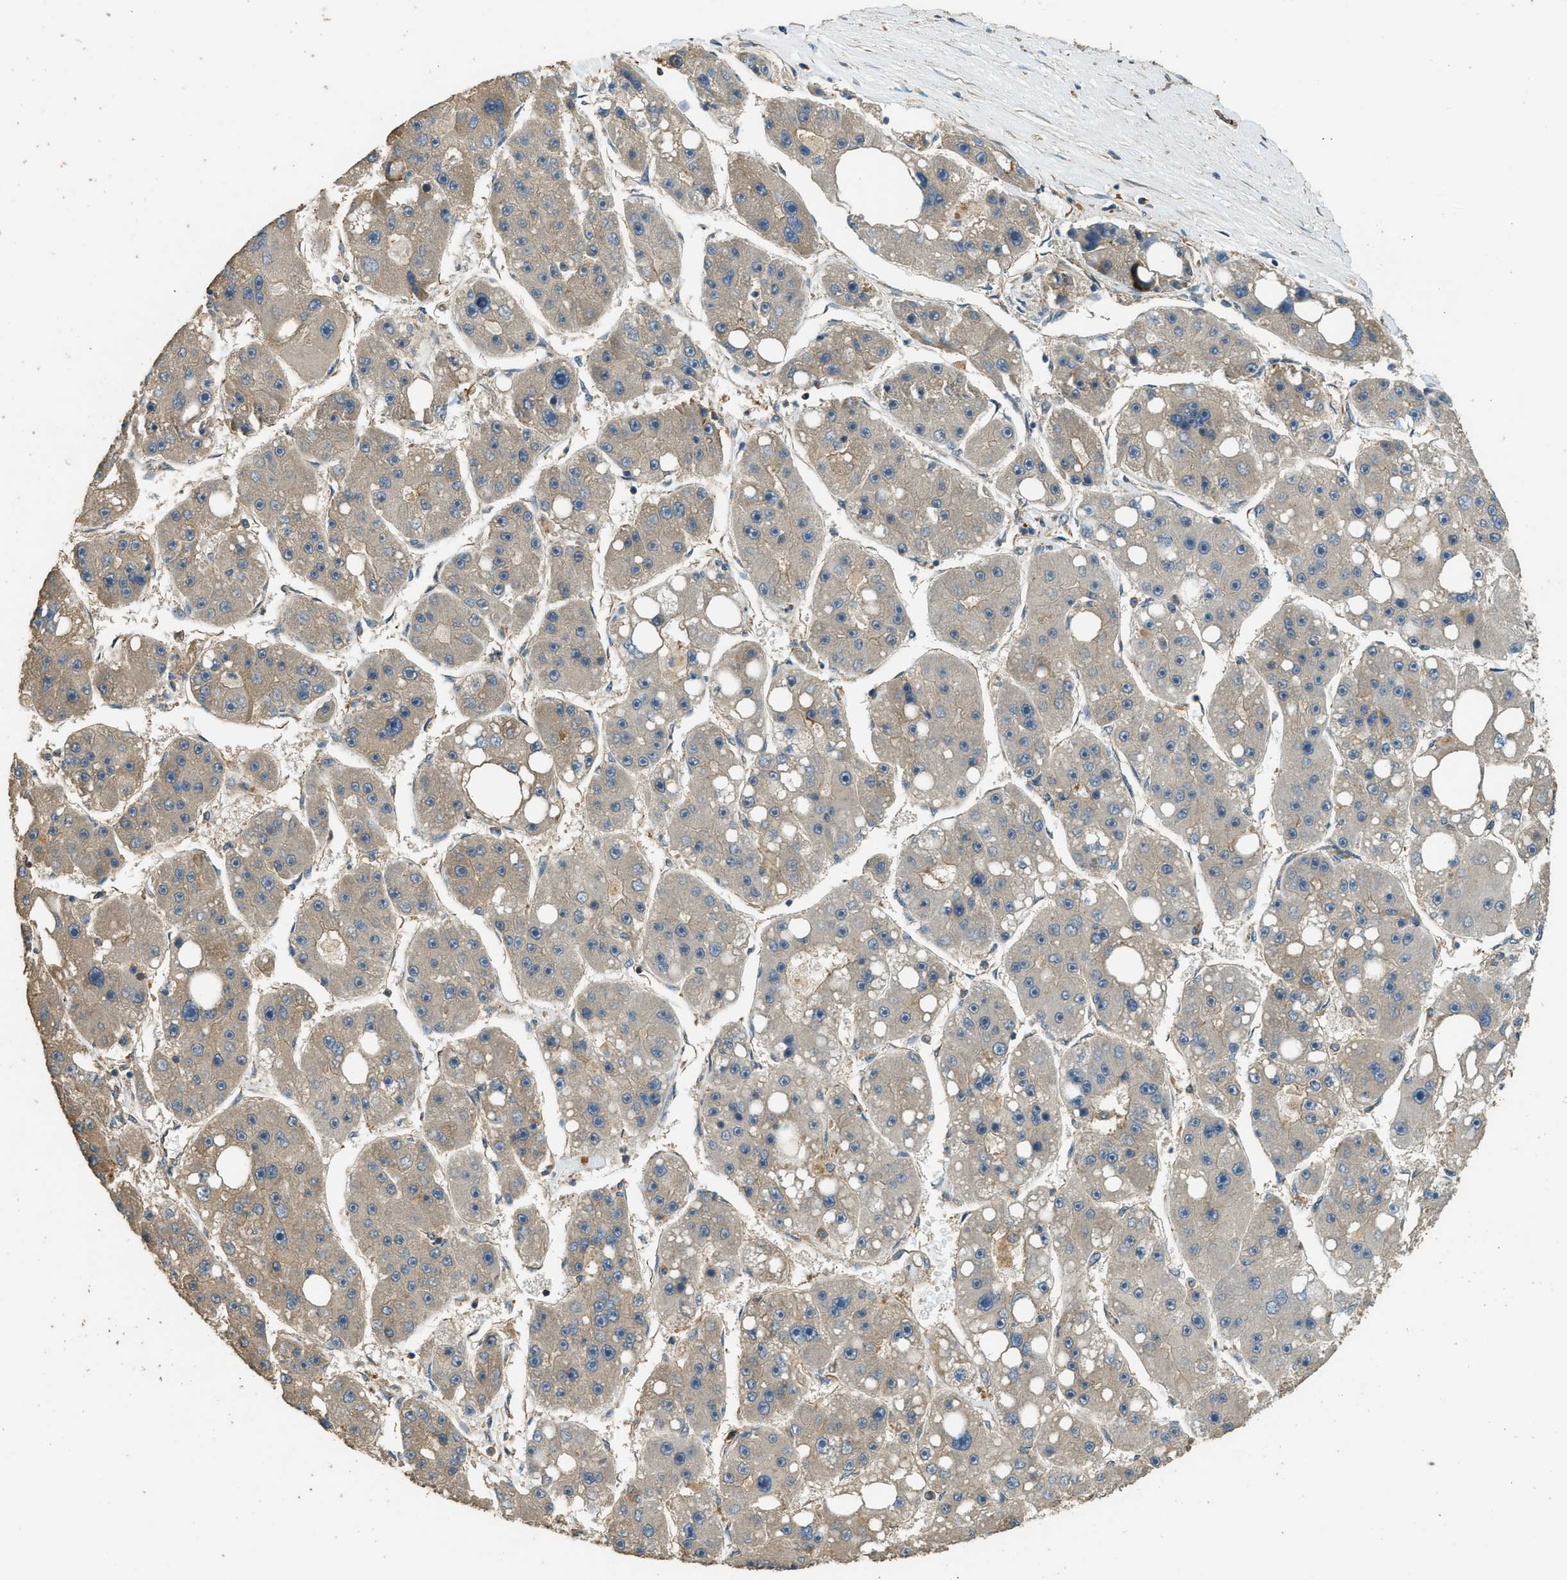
{"staining": {"intensity": "negative", "quantity": "none", "location": "none"}, "tissue": "liver cancer", "cell_type": "Tumor cells", "image_type": "cancer", "snomed": [{"axis": "morphology", "description": "Carcinoma, Hepatocellular, NOS"}, {"axis": "topography", "description": "Liver"}], "caption": "An image of human liver cancer (hepatocellular carcinoma) is negative for staining in tumor cells. The staining was performed using DAB to visualize the protein expression in brown, while the nuclei were stained in blue with hematoxylin (Magnification: 20x).", "gene": "MARS1", "patient": {"sex": "female", "age": 61}}